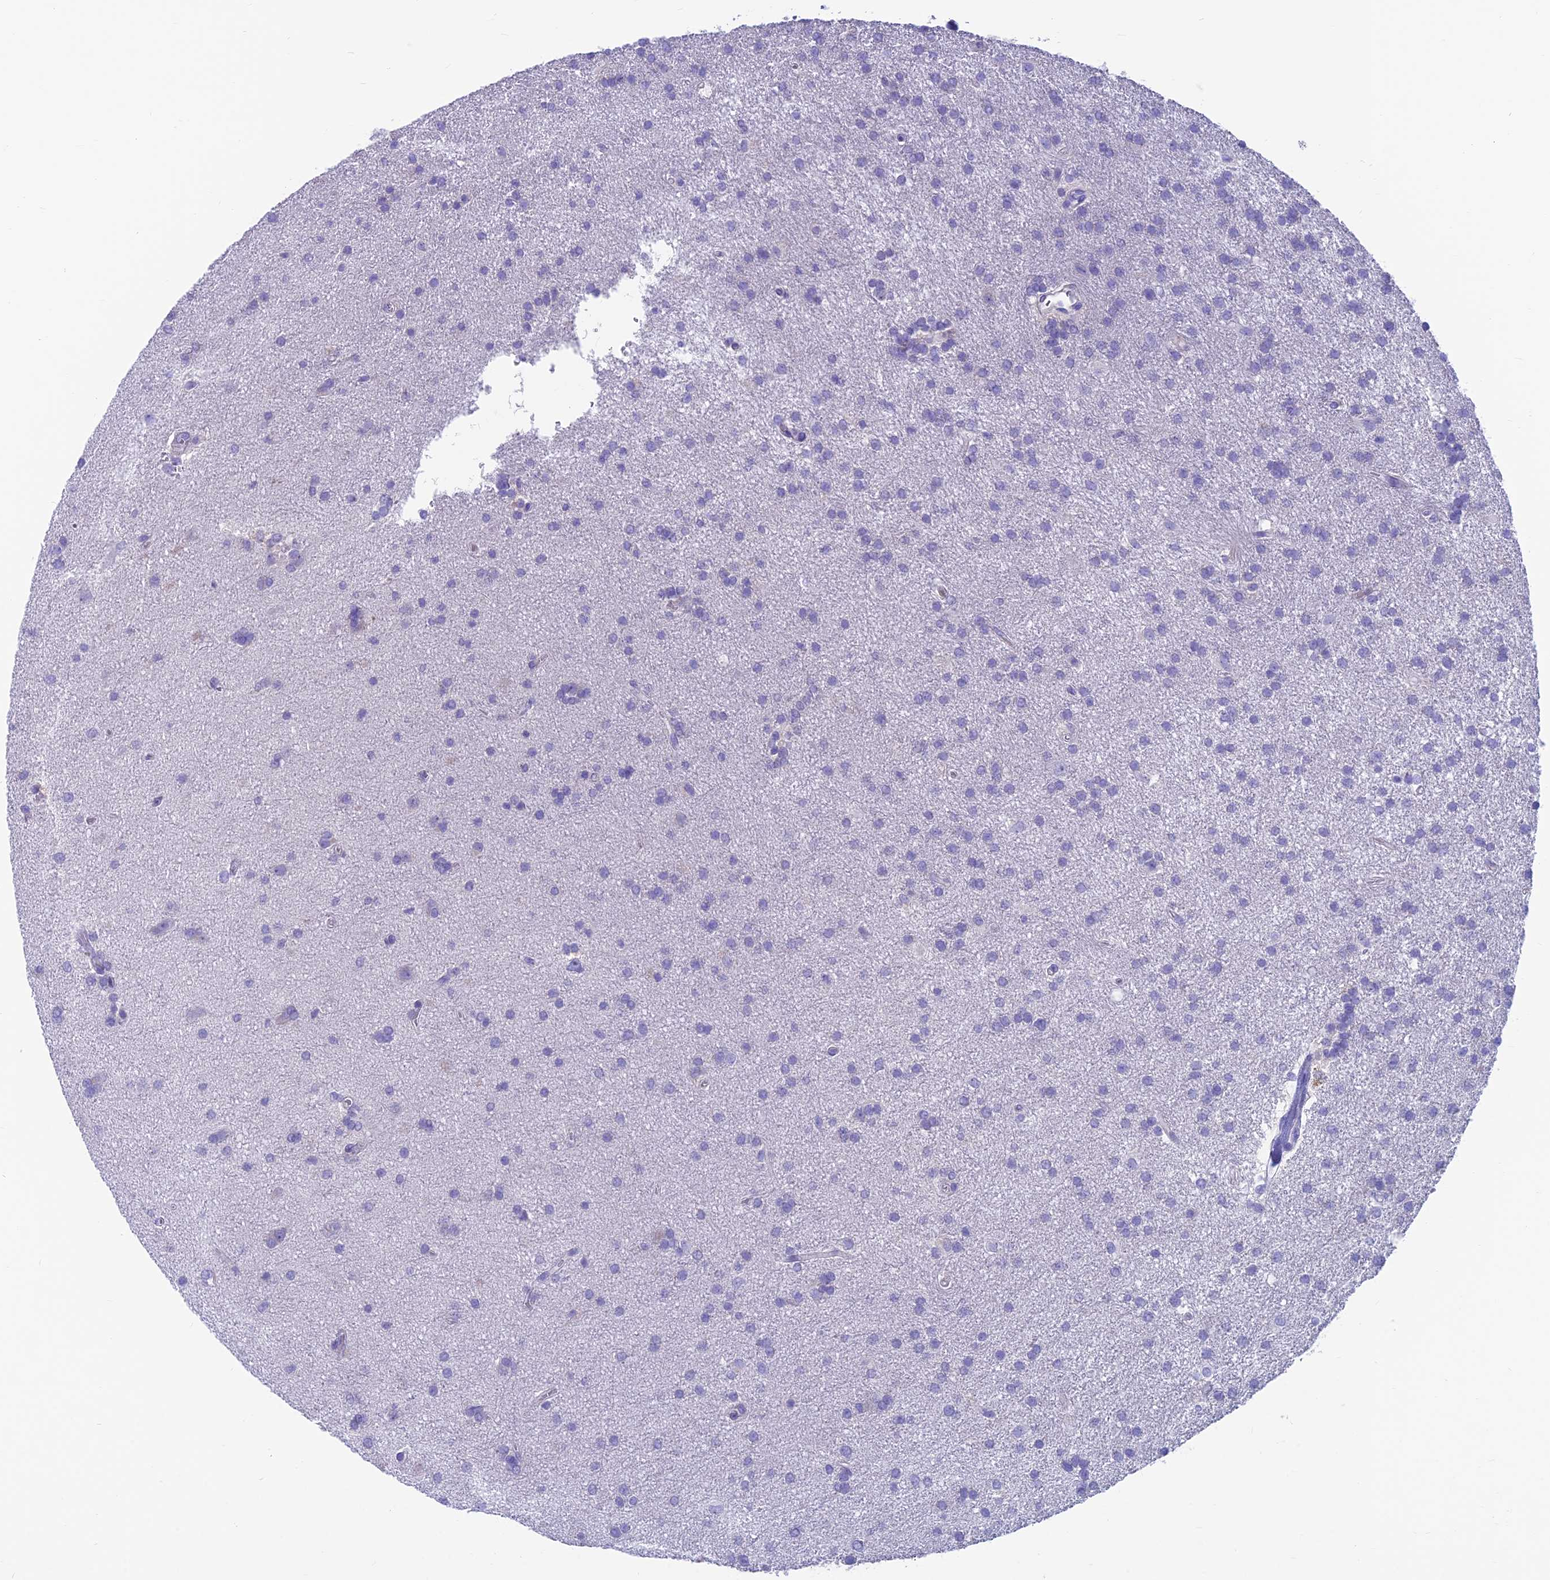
{"staining": {"intensity": "negative", "quantity": "none", "location": "none"}, "tissue": "glioma", "cell_type": "Tumor cells", "image_type": "cancer", "snomed": [{"axis": "morphology", "description": "Glioma, malignant, Low grade"}, {"axis": "topography", "description": "Brain"}], "caption": "Protein analysis of glioma reveals no significant staining in tumor cells.", "gene": "GNG11", "patient": {"sex": "male", "age": 66}}